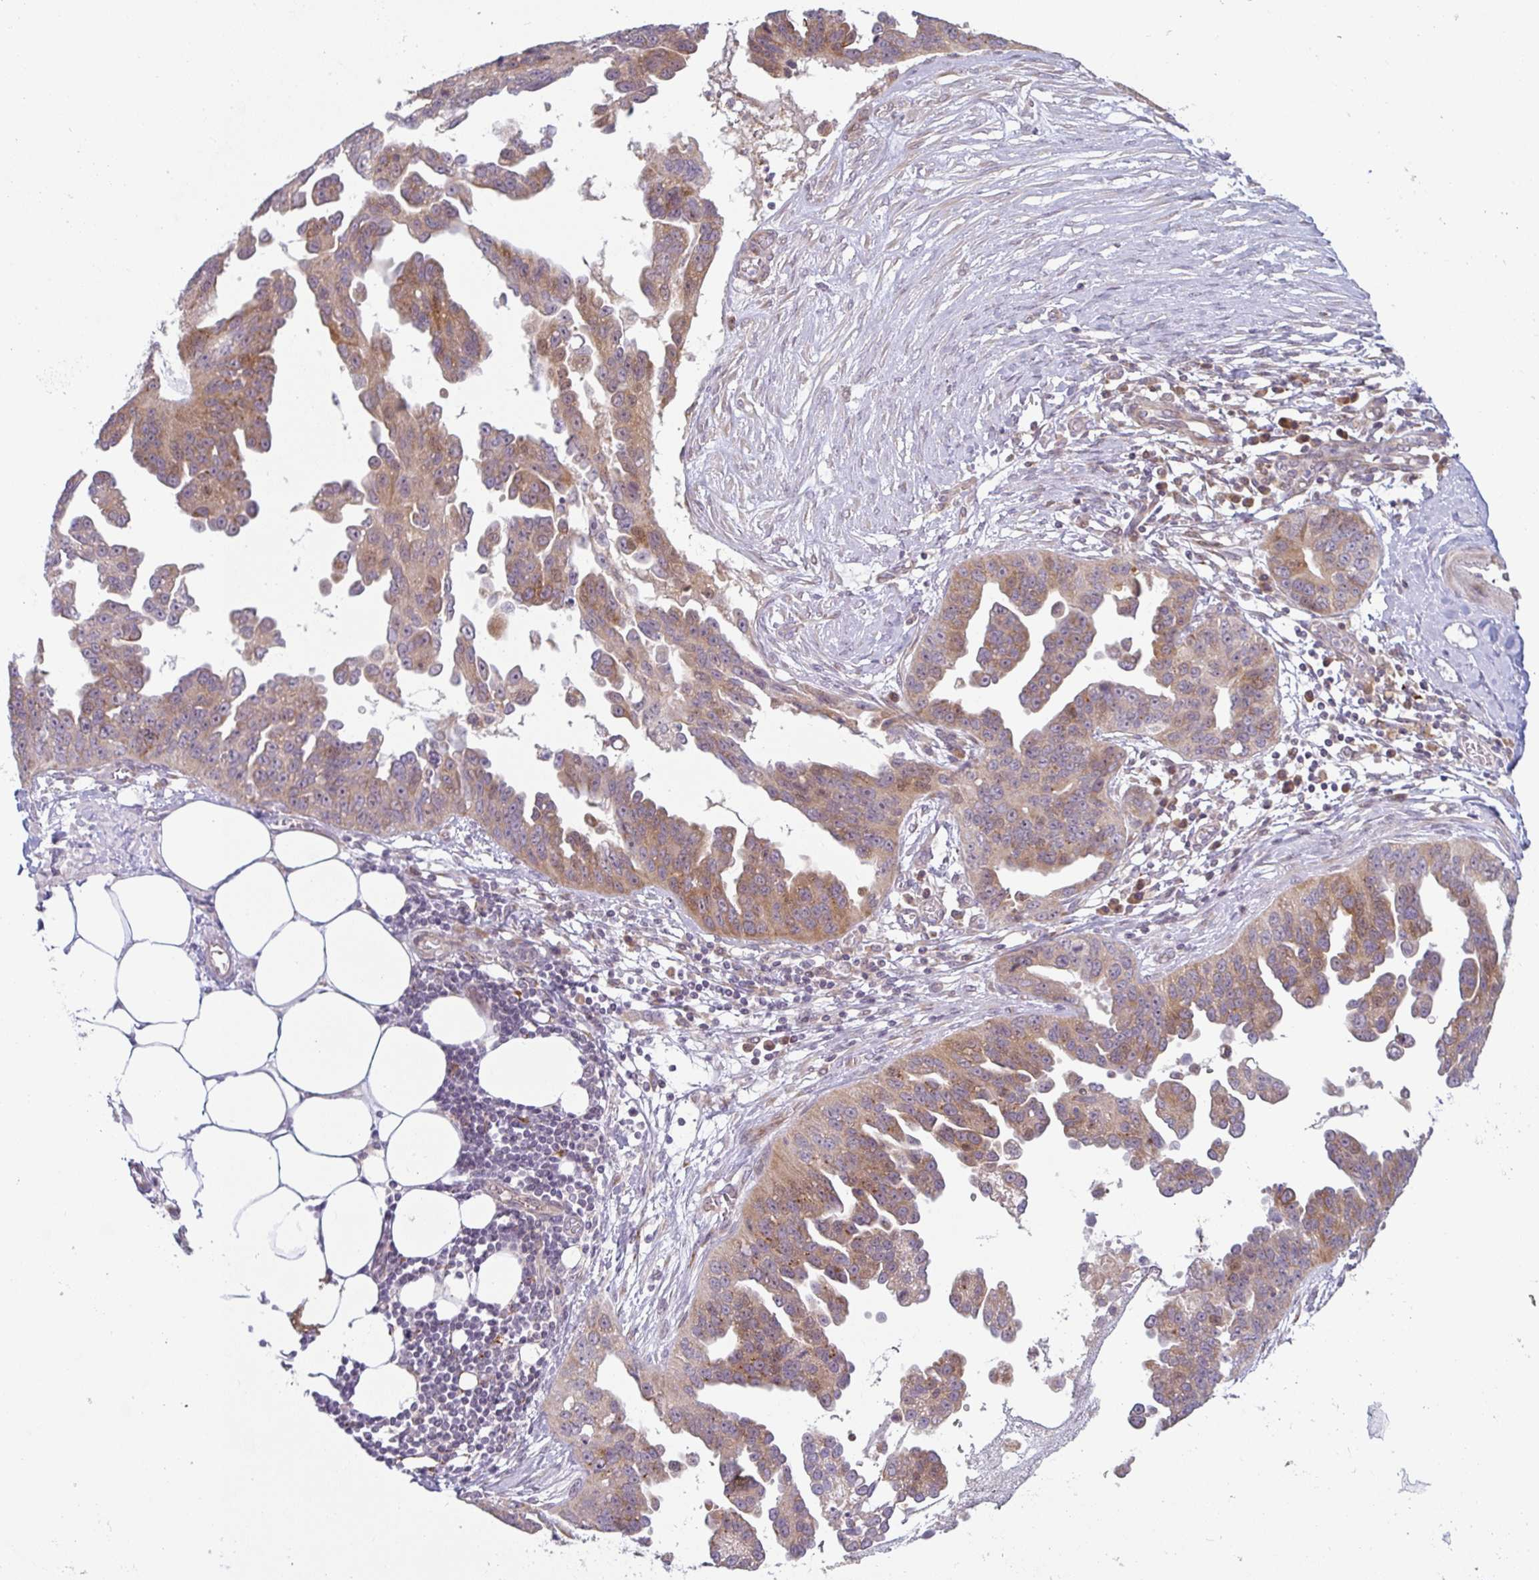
{"staining": {"intensity": "moderate", "quantity": ">75%", "location": "cytoplasmic/membranous"}, "tissue": "ovarian cancer", "cell_type": "Tumor cells", "image_type": "cancer", "snomed": [{"axis": "morphology", "description": "Cystadenocarcinoma, serous, NOS"}, {"axis": "topography", "description": "Ovary"}], "caption": "High-power microscopy captured an immunohistochemistry (IHC) image of ovarian cancer (serous cystadenocarcinoma), revealing moderate cytoplasmic/membranous positivity in about >75% of tumor cells.", "gene": "MOB1A", "patient": {"sex": "female", "age": 75}}